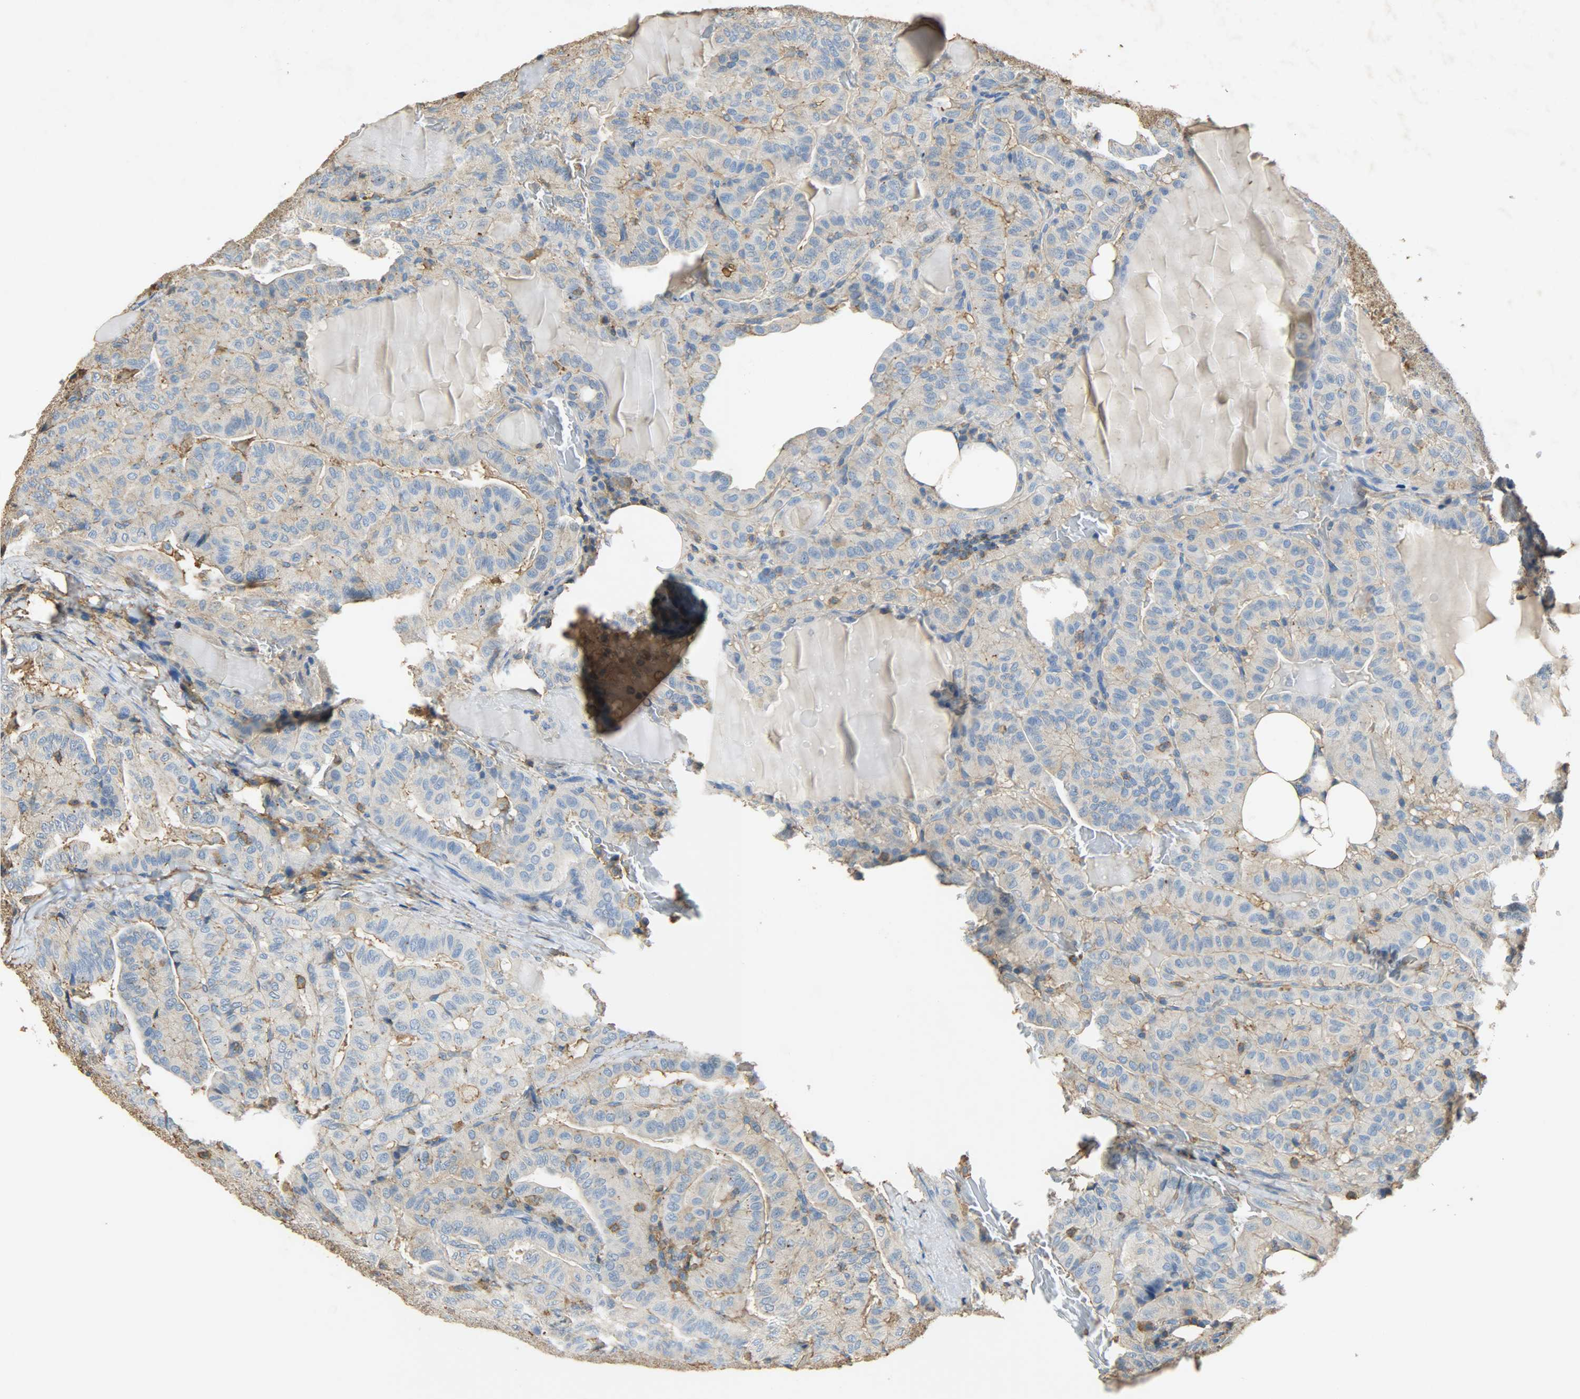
{"staining": {"intensity": "weak", "quantity": "<25%", "location": "cytoplasmic/membranous"}, "tissue": "thyroid cancer", "cell_type": "Tumor cells", "image_type": "cancer", "snomed": [{"axis": "morphology", "description": "Papillary adenocarcinoma, NOS"}, {"axis": "topography", "description": "Thyroid gland"}], "caption": "Thyroid cancer (papillary adenocarcinoma) stained for a protein using immunohistochemistry (IHC) reveals no expression tumor cells.", "gene": "ANXA6", "patient": {"sex": "male", "age": 77}}